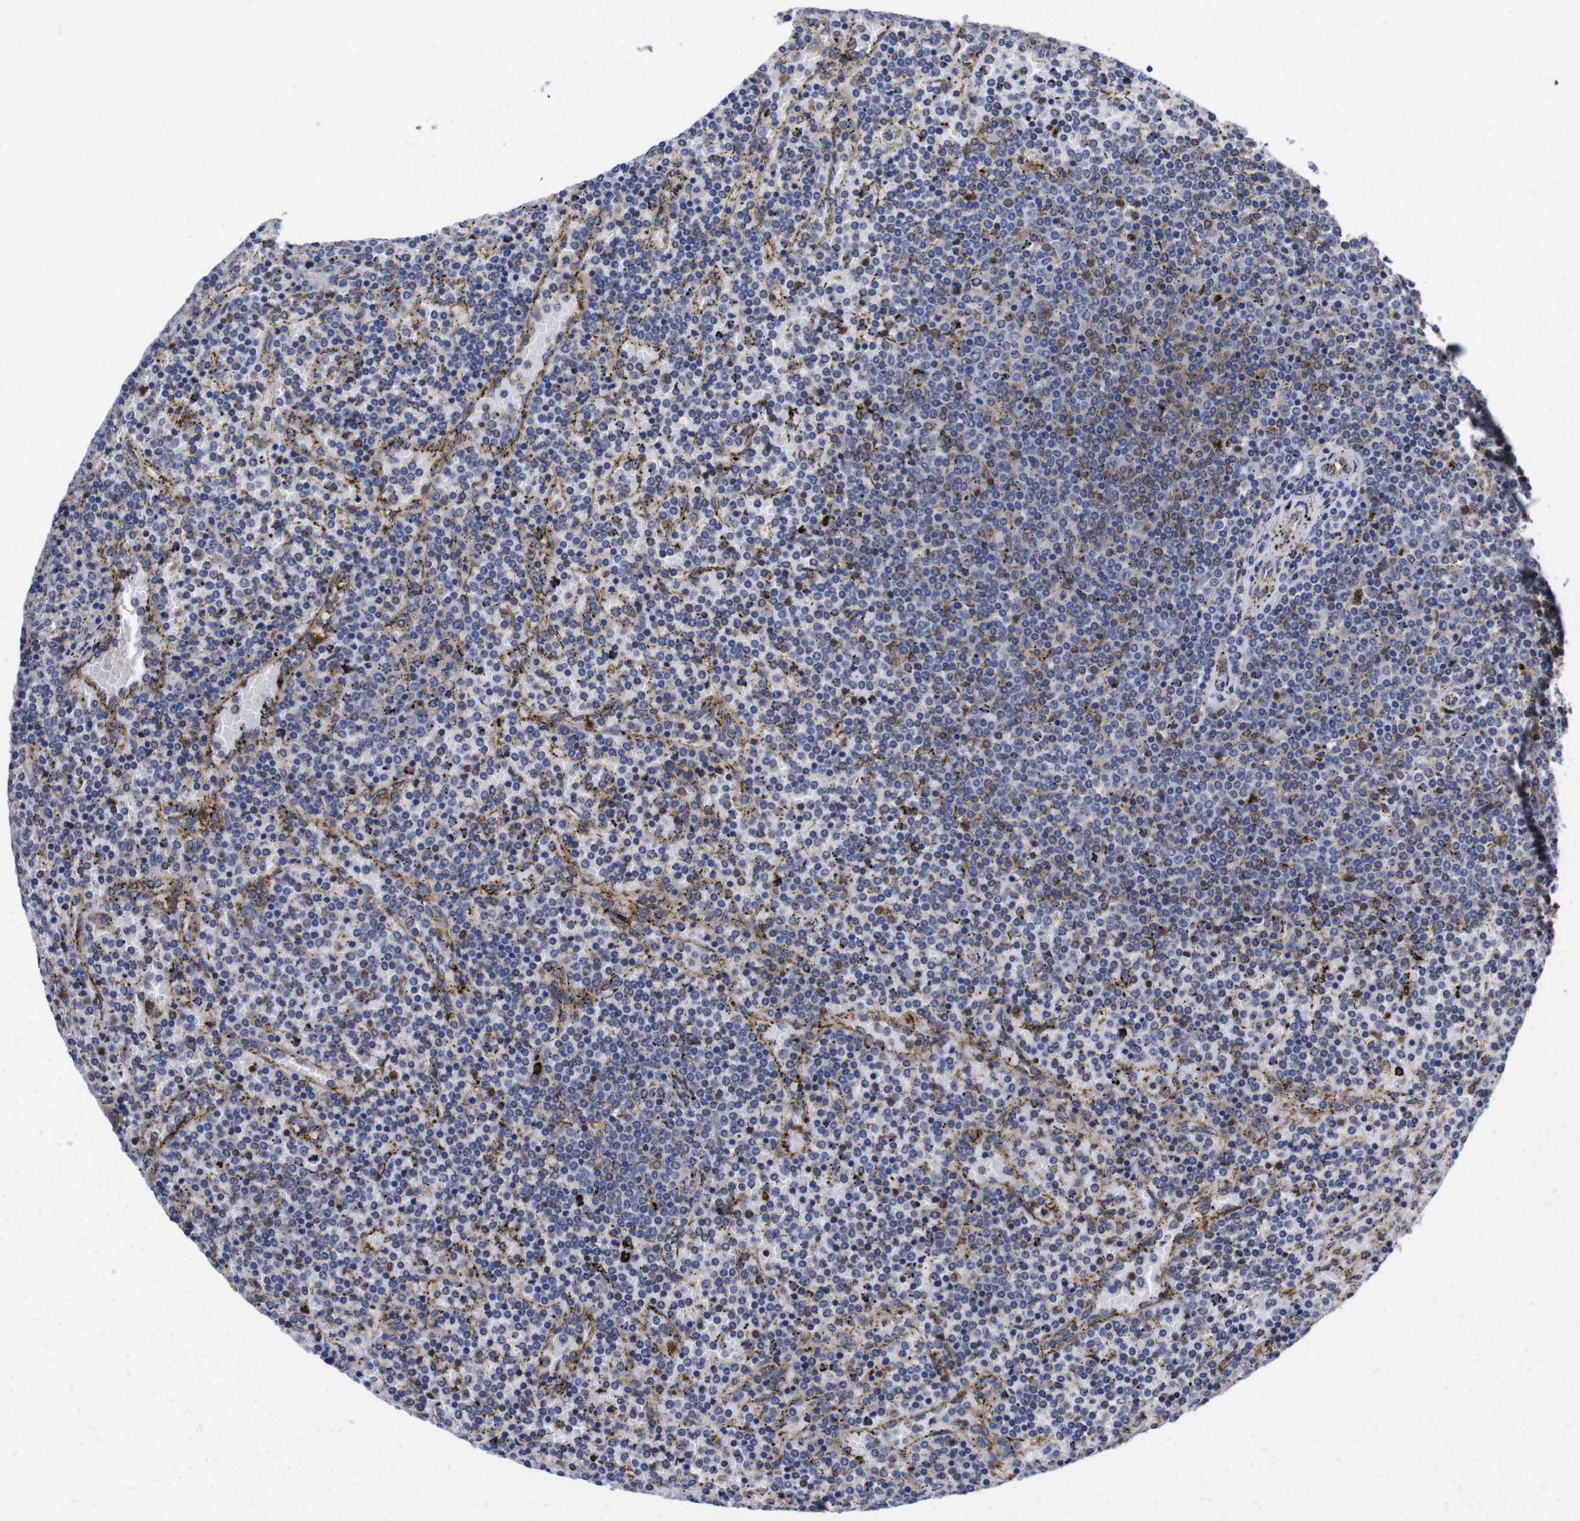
{"staining": {"intensity": "weak", "quantity": "<25%", "location": "cytoplasmic/membranous"}, "tissue": "lymphoma", "cell_type": "Tumor cells", "image_type": "cancer", "snomed": [{"axis": "morphology", "description": "Malignant lymphoma, non-Hodgkin's type, Low grade"}, {"axis": "topography", "description": "Spleen"}], "caption": "There is no significant positivity in tumor cells of low-grade malignant lymphoma, non-Hodgkin's type. Brightfield microscopy of IHC stained with DAB (3,3'-diaminobenzidine) (brown) and hematoxylin (blue), captured at high magnification.", "gene": "LRRCC1", "patient": {"sex": "female", "age": 77}}